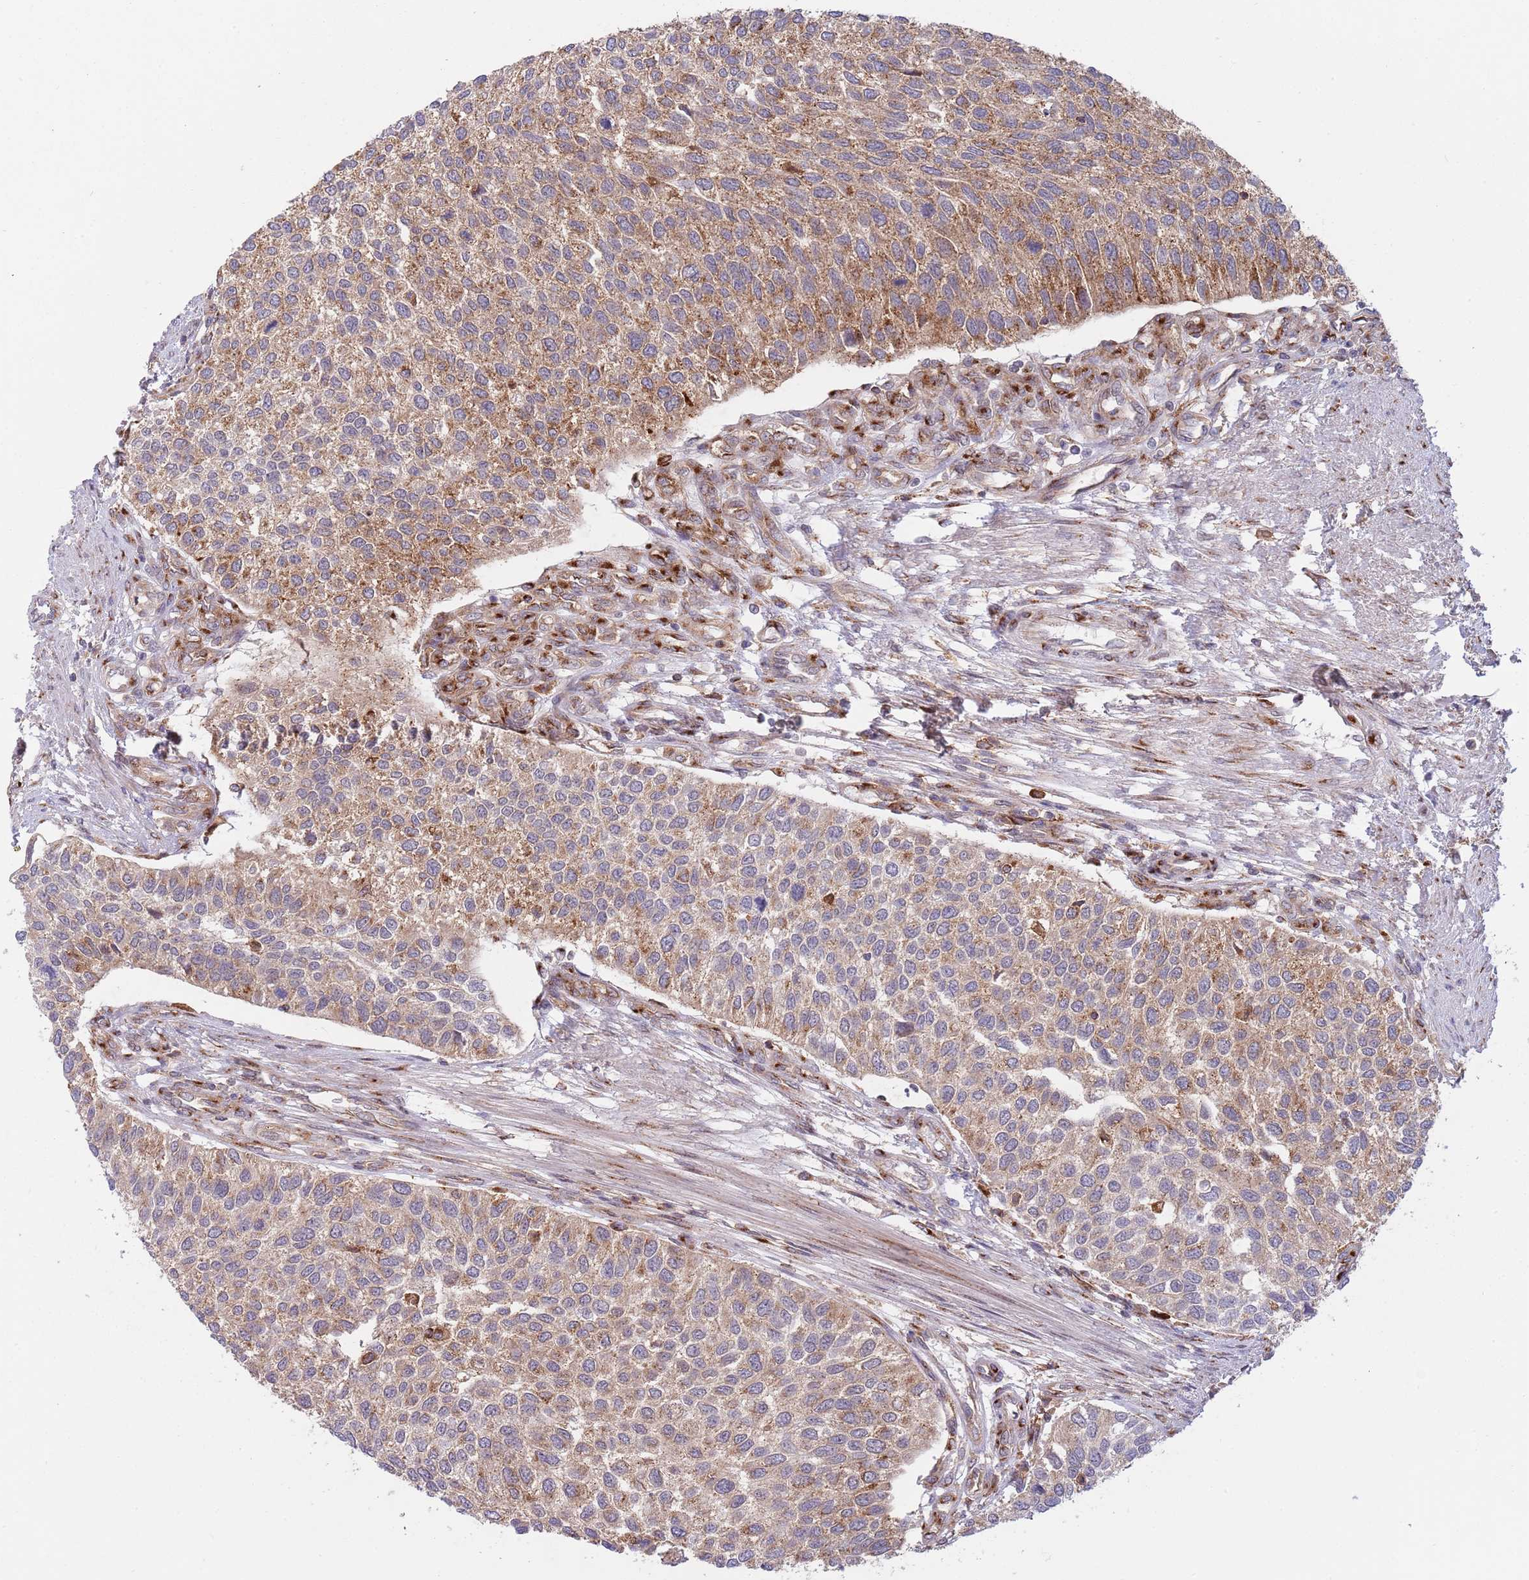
{"staining": {"intensity": "moderate", "quantity": ">75%", "location": "cytoplasmic/membranous"}, "tissue": "urothelial cancer", "cell_type": "Tumor cells", "image_type": "cancer", "snomed": [{"axis": "morphology", "description": "Urothelial carcinoma, NOS"}, {"axis": "topography", "description": "Urinary bladder"}], "caption": "This histopathology image shows immunohistochemistry staining of urothelial cancer, with medium moderate cytoplasmic/membranous staining in about >75% of tumor cells.", "gene": "BTBD7", "patient": {"sex": "male", "age": 55}}